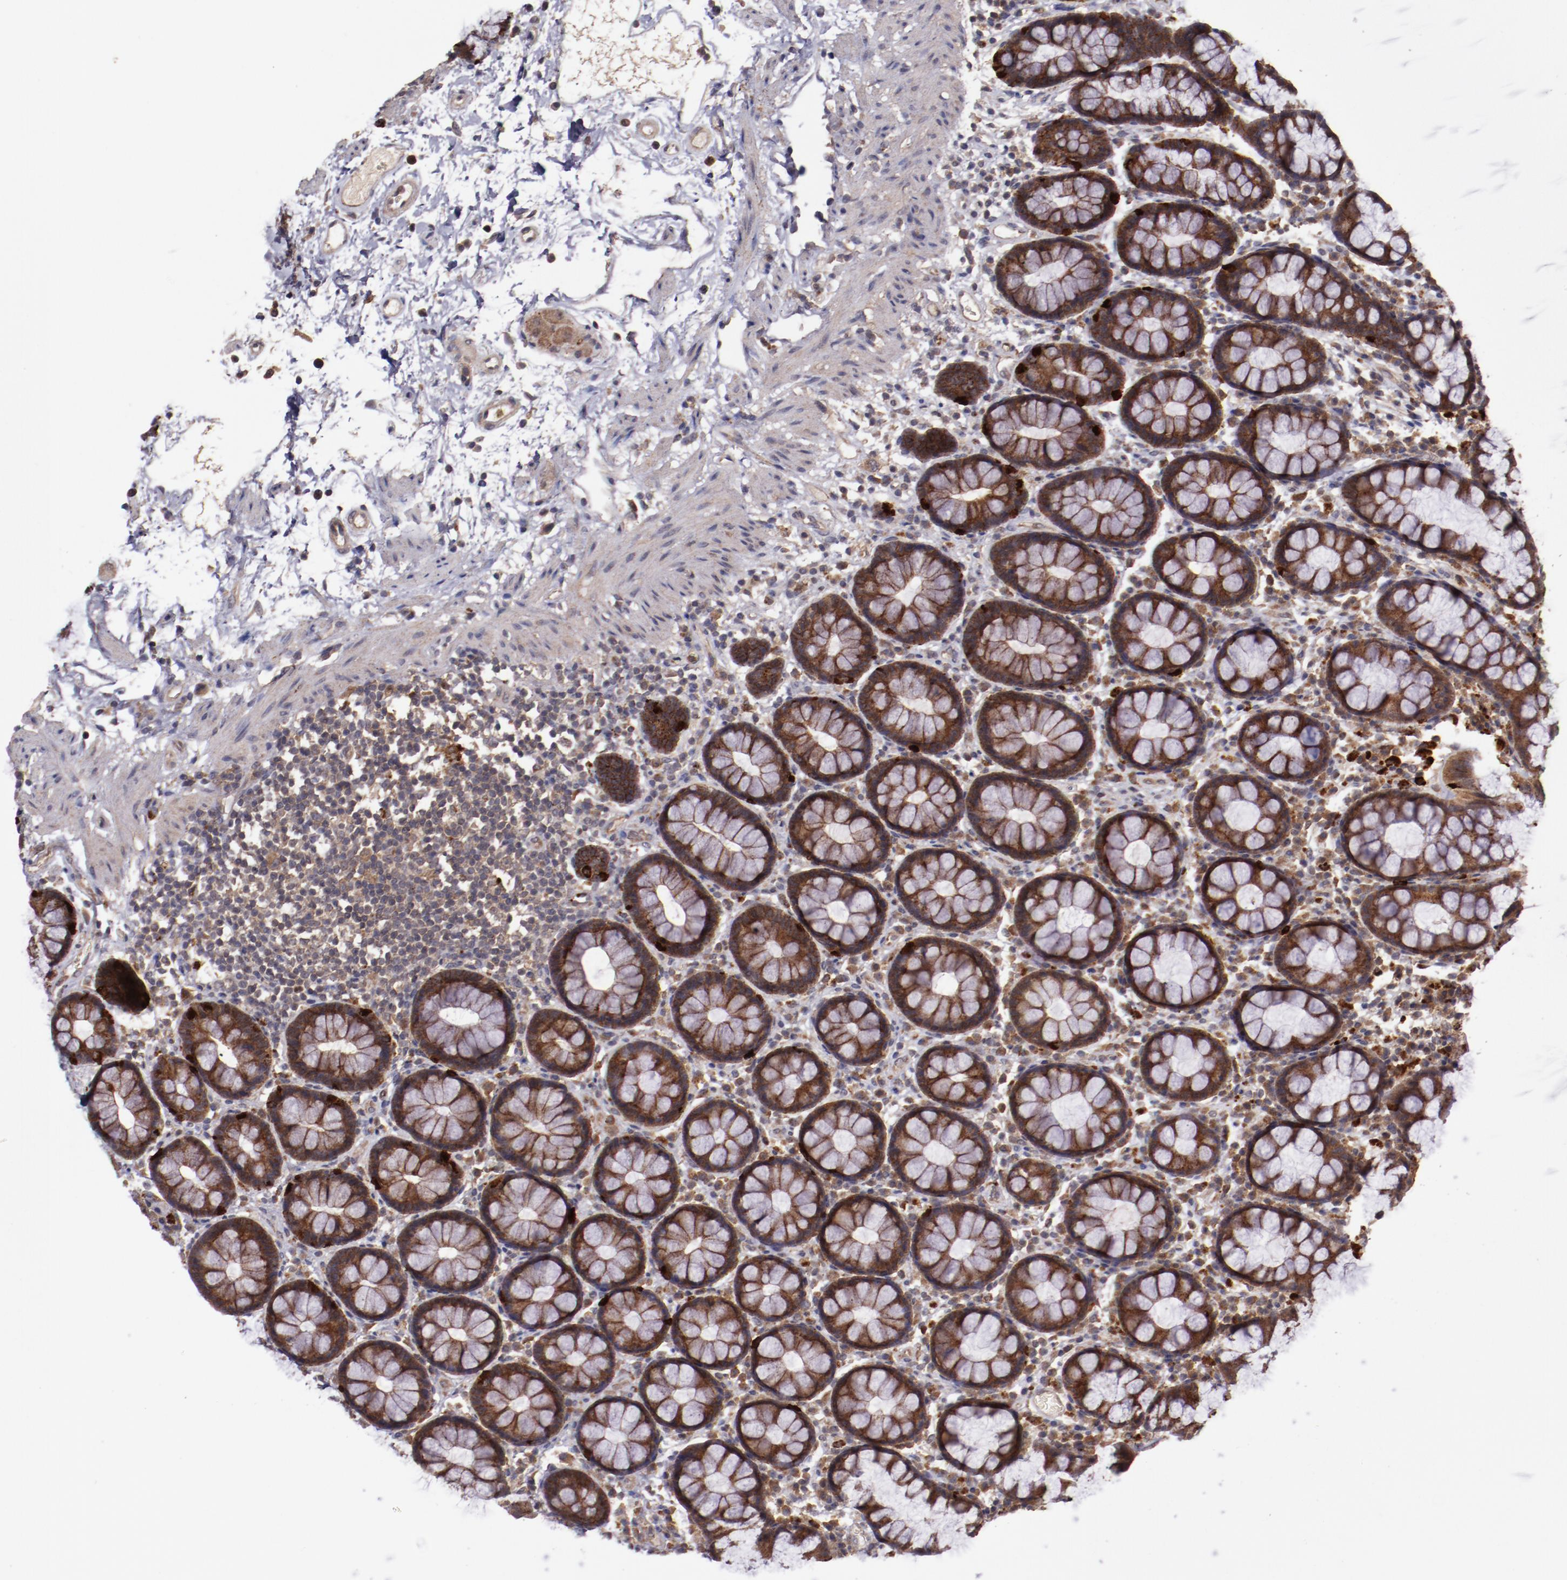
{"staining": {"intensity": "moderate", "quantity": ">75%", "location": "cytoplasmic/membranous"}, "tissue": "rectum", "cell_type": "Glandular cells", "image_type": "normal", "snomed": [{"axis": "morphology", "description": "Normal tissue, NOS"}, {"axis": "topography", "description": "Rectum"}], "caption": "This histopathology image shows normal rectum stained with IHC to label a protein in brown. The cytoplasmic/membranous of glandular cells show moderate positivity for the protein. Nuclei are counter-stained blue.", "gene": "FTSJ1", "patient": {"sex": "male", "age": 92}}